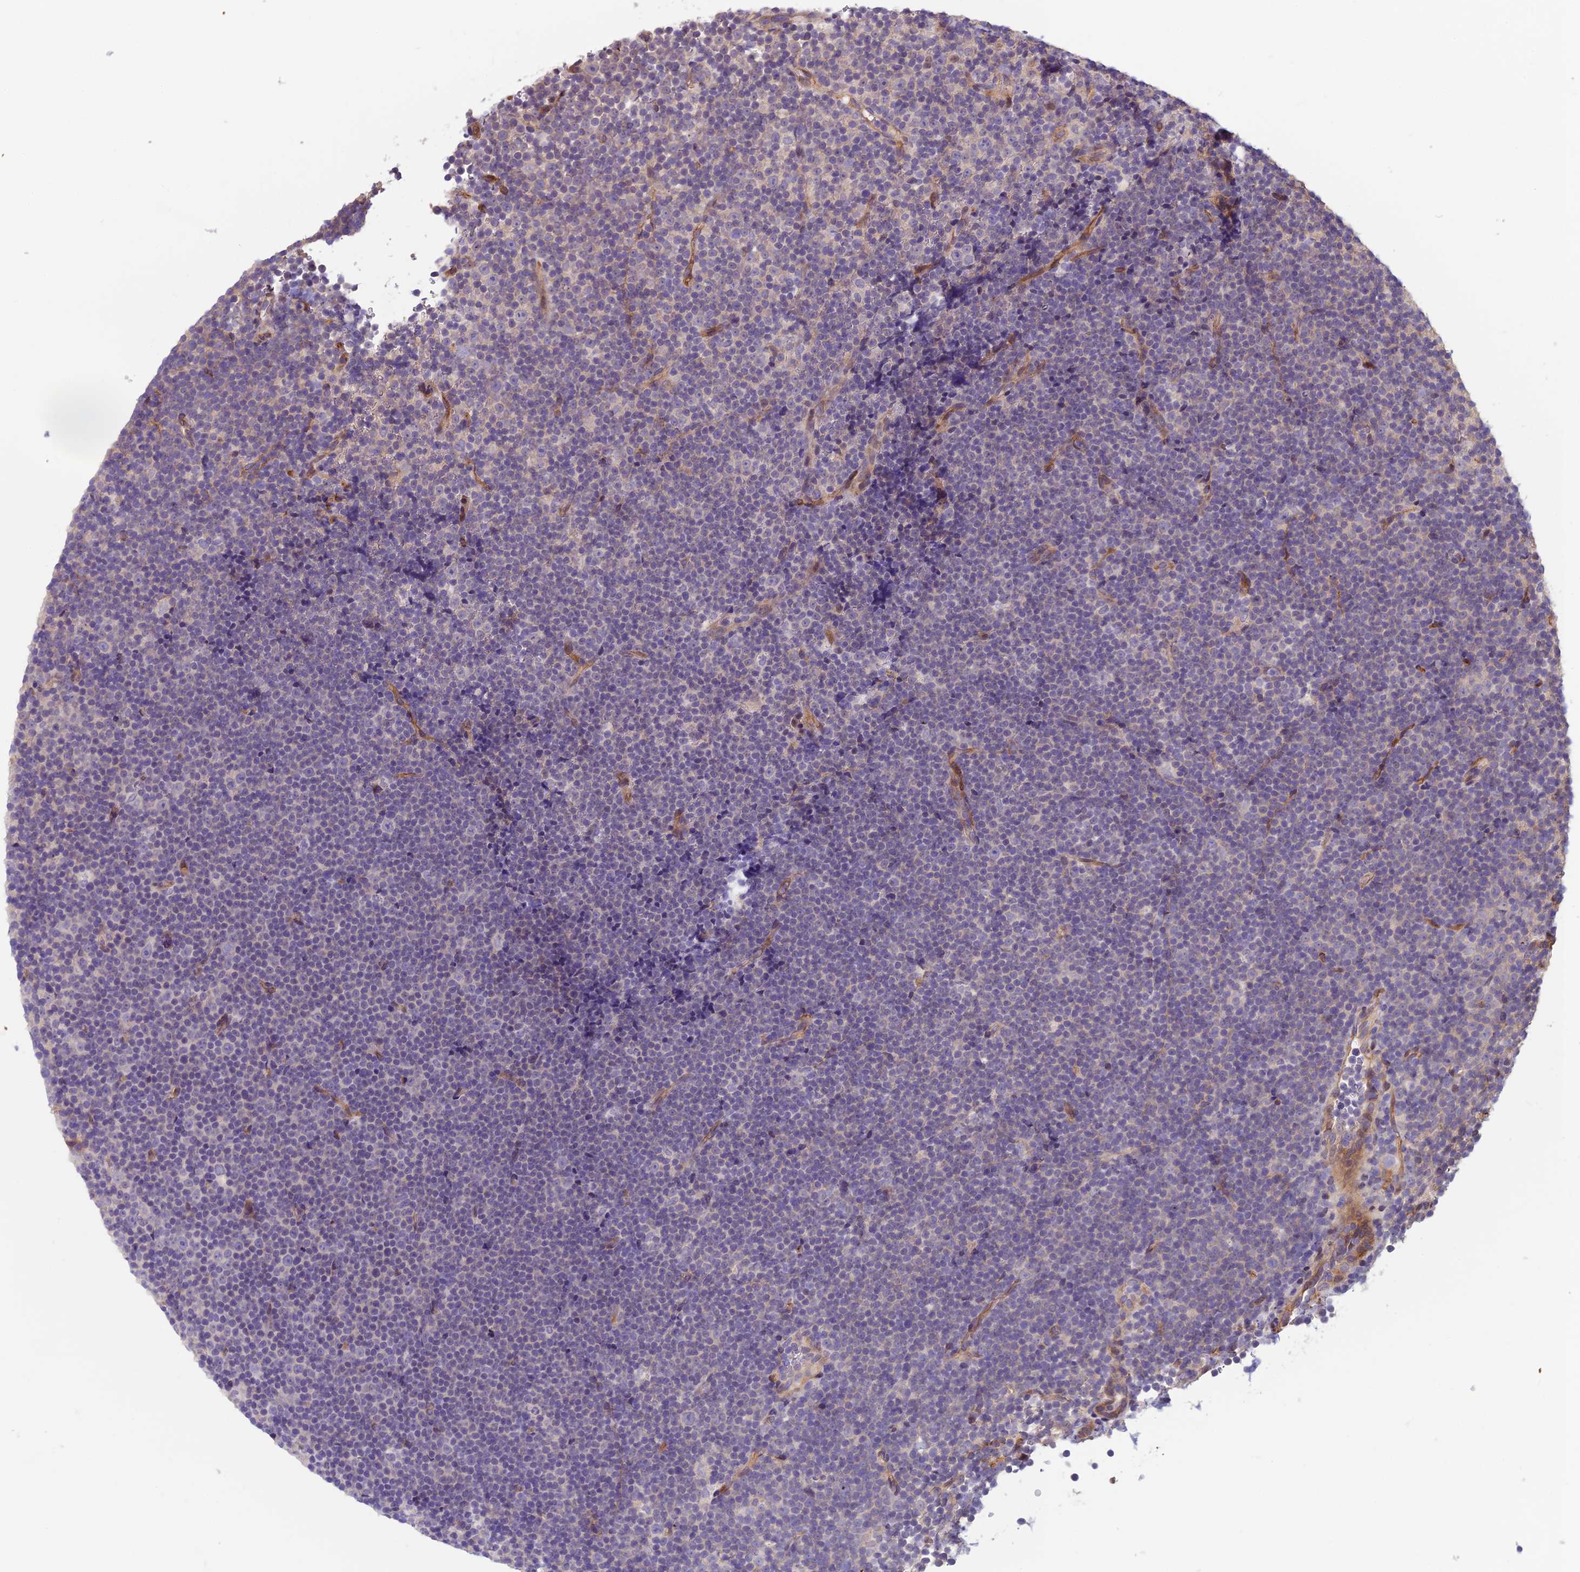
{"staining": {"intensity": "negative", "quantity": "none", "location": "none"}, "tissue": "lymphoma", "cell_type": "Tumor cells", "image_type": "cancer", "snomed": [{"axis": "morphology", "description": "Malignant lymphoma, non-Hodgkin's type, Low grade"}, {"axis": "topography", "description": "Lymph node"}], "caption": "A micrograph of lymphoma stained for a protein shows no brown staining in tumor cells.", "gene": "TSPAN15", "patient": {"sex": "female", "age": 67}}